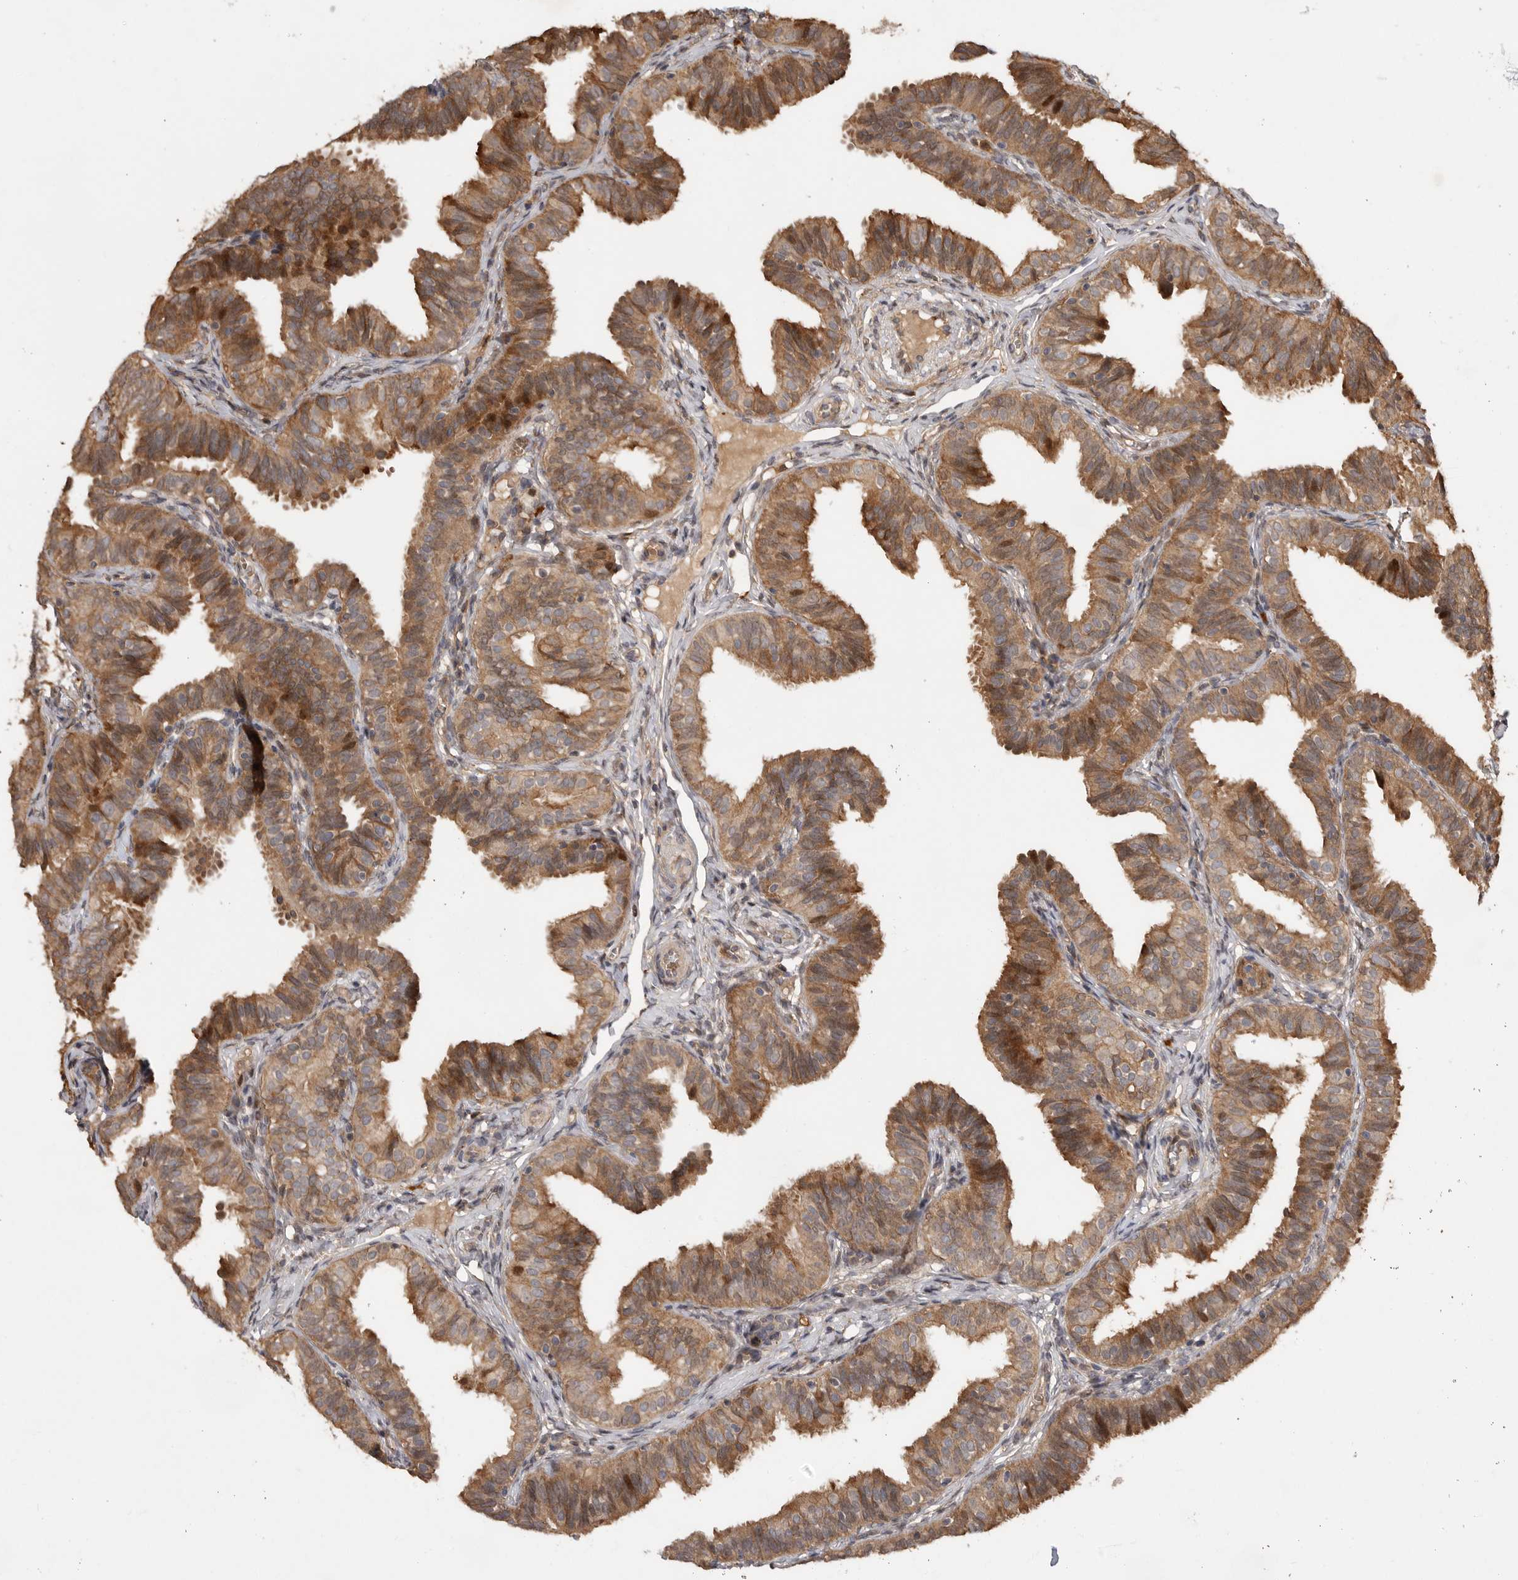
{"staining": {"intensity": "moderate", "quantity": ">75%", "location": "cytoplasmic/membranous"}, "tissue": "fallopian tube", "cell_type": "Glandular cells", "image_type": "normal", "snomed": [{"axis": "morphology", "description": "Normal tissue, NOS"}, {"axis": "topography", "description": "Fallopian tube"}], "caption": "Protein positivity by IHC reveals moderate cytoplasmic/membranous staining in approximately >75% of glandular cells in benign fallopian tube.", "gene": "VN1R4", "patient": {"sex": "female", "age": 35}}